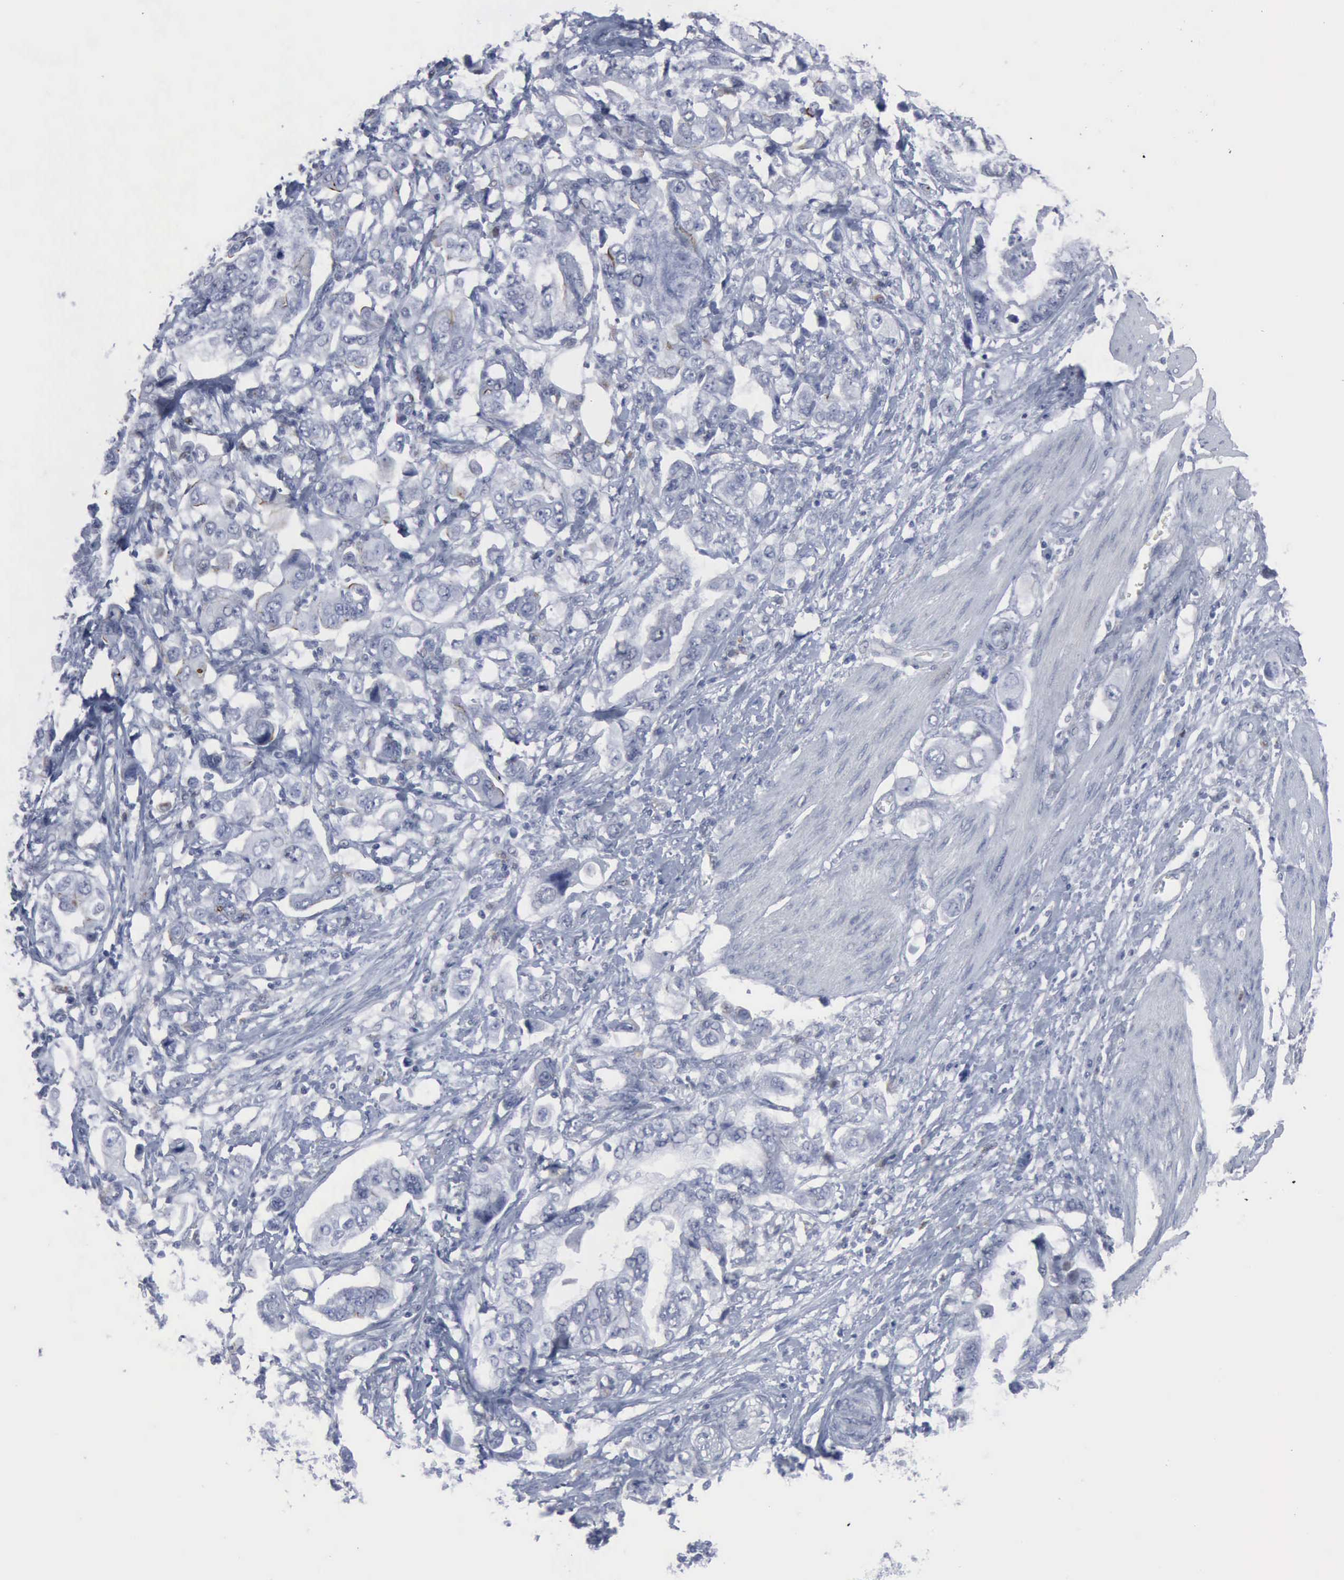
{"staining": {"intensity": "negative", "quantity": "none", "location": "none"}, "tissue": "stomach cancer", "cell_type": "Tumor cells", "image_type": "cancer", "snomed": [{"axis": "morphology", "description": "Adenocarcinoma, NOS"}, {"axis": "topography", "description": "Pancreas"}, {"axis": "topography", "description": "Stomach, upper"}], "caption": "The histopathology image shows no staining of tumor cells in stomach adenocarcinoma. (DAB (3,3'-diaminobenzidine) IHC, high magnification).", "gene": "MCM5", "patient": {"sex": "male", "age": 77}}